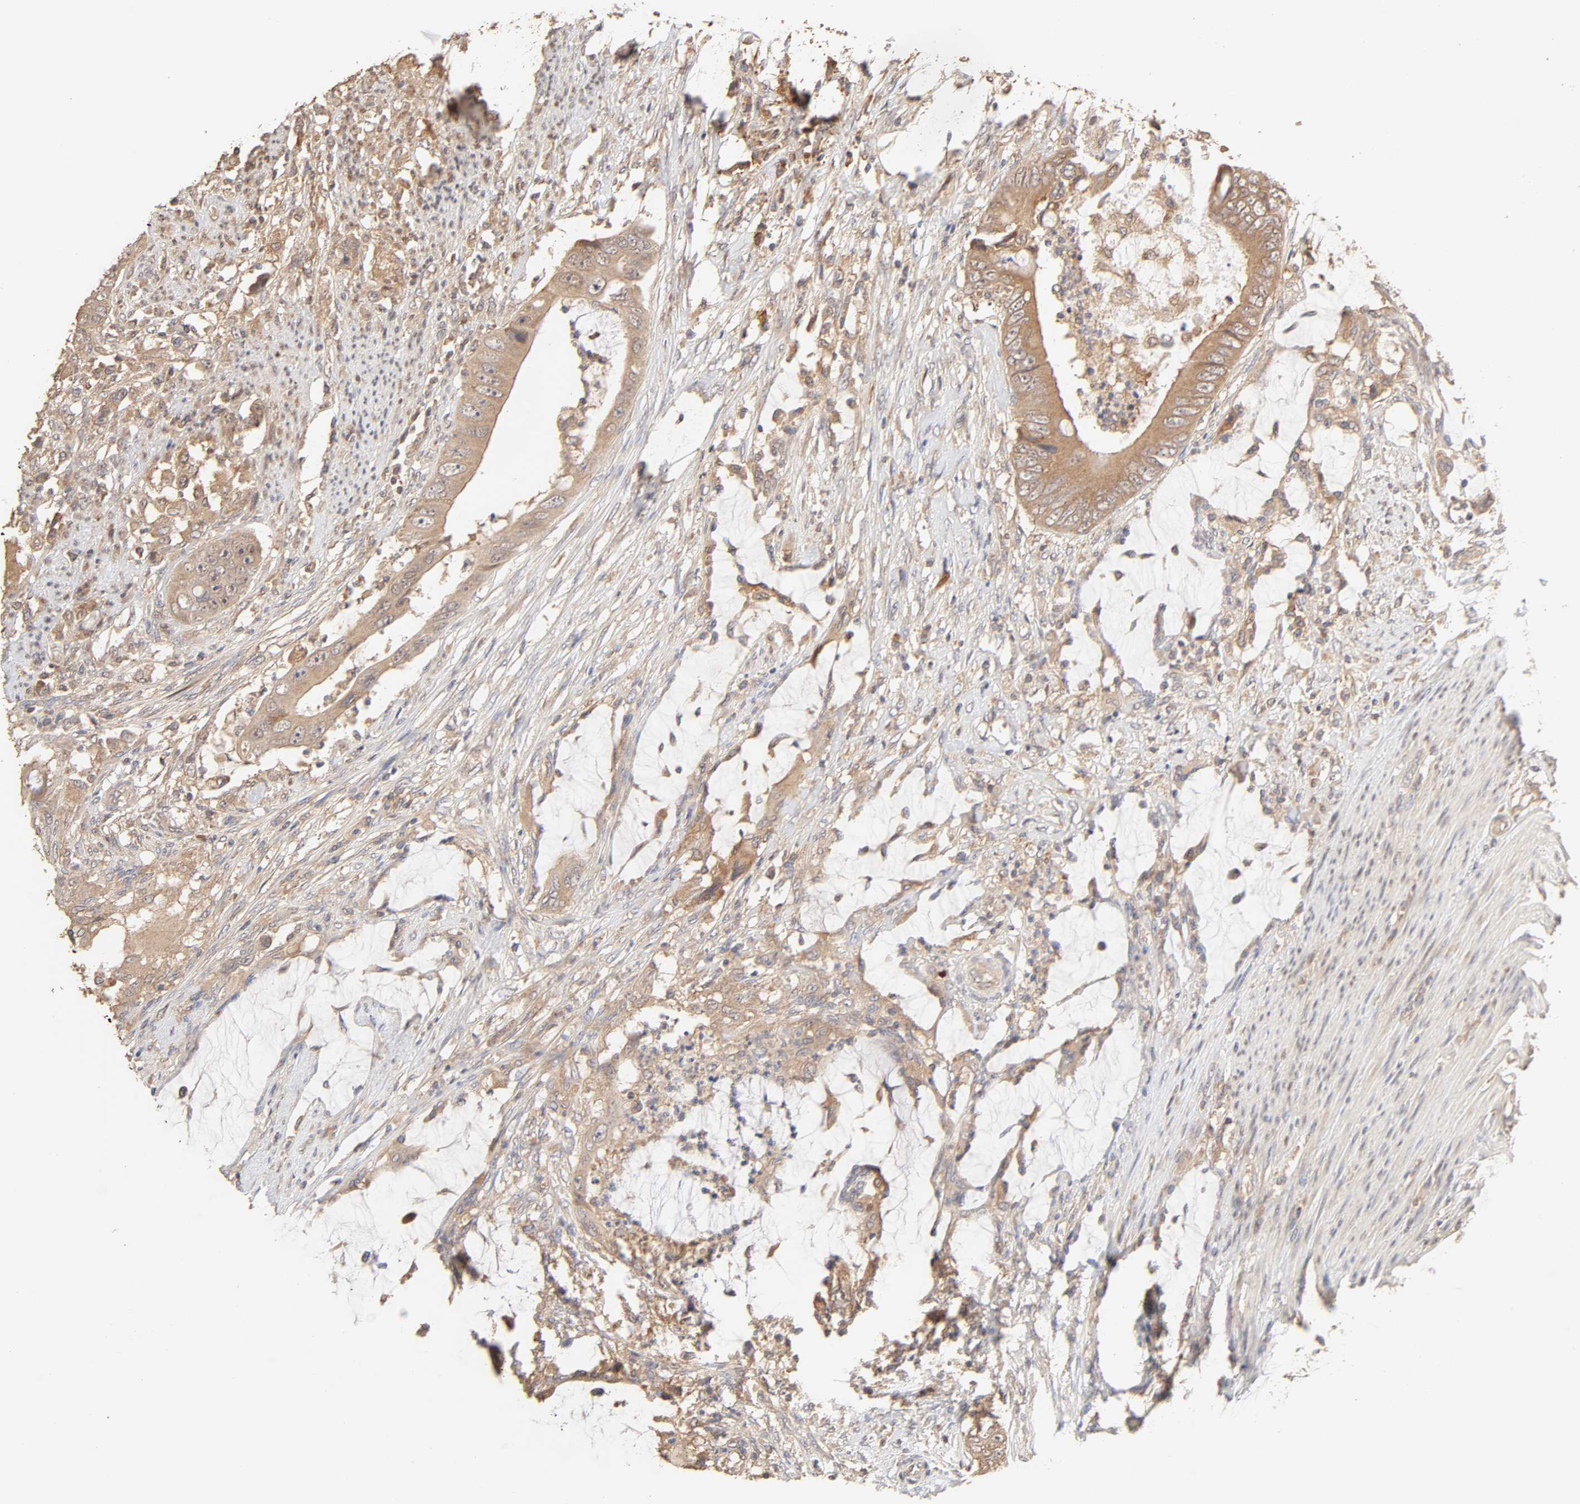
{"staining": {"intensity": "moderate", "quantity": ">75%", "location": "cytoplasmic/membranous"}, "tissue": "colorectal cancer", "cell_type": "Tumor cells", "image_type": "cancer", "snomed": [{"axis": "morphology", "description": "Adenocarcinoma, NOS"}, {"axis": "topography", "description": "Rectum"}], "caption": "Tumor cells display medium levels of moderate cytoplasmic/membranous positivity in approximately >75% of cells in human colorectal cancer (adenocarcinoma).", "gene": "AP1G2", "patient": {"sex": "female", "age": 77}}